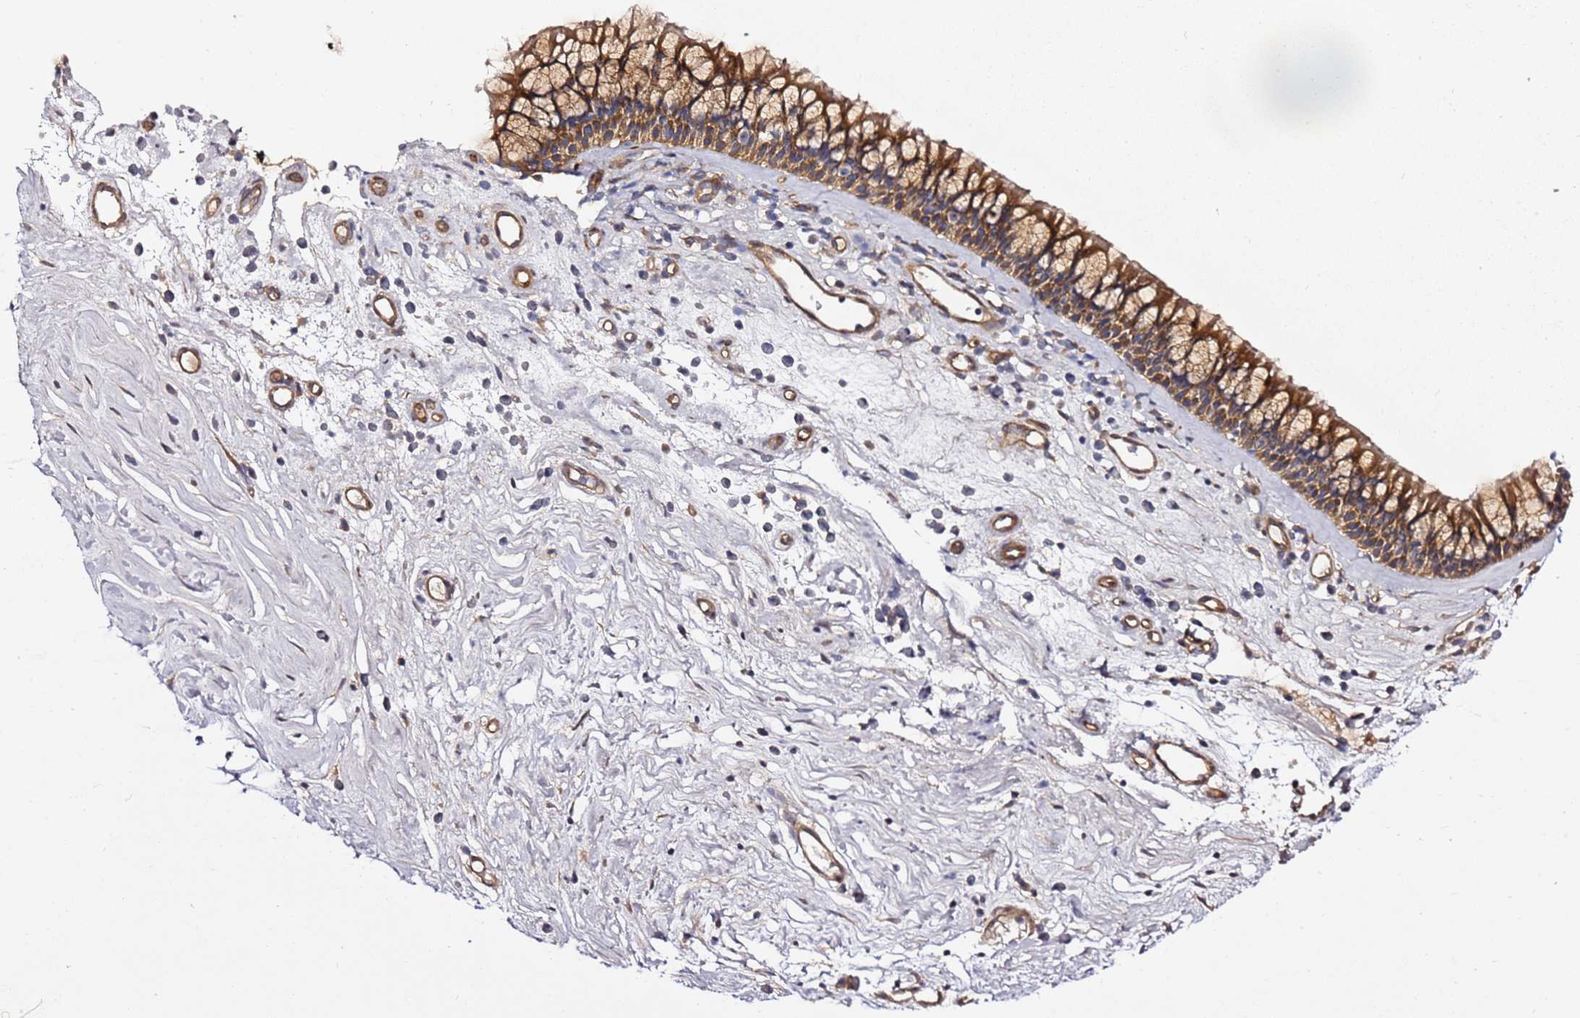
{"staining": {"intensity": "strong", "quantity": ">75%", "location": "cytoplasmic/membranous"}, "tissue": "nasopharynx", "cell_type": "Respiratory epithelial cells", "image_type": "normal", "snomed": [{"axis": "morphology", "description": "Normal tissue, NOS"}, {"axis": "morphology", "description": "Inflammation, NOS"}, {"axis": "morphology", "description": "Malignant melanoma, Metastatic site"}, {"axis": "topography", "description": "Nasopharynx"}], "caption": "This histopathology image exhibits immunohistochemistry (IHC) staining of benign nasopharynx, with high strong cytoplasmic/membranous expression in approximately >75% of respiratory epithelial cells.", "gene": "GNL1", "patient": {"sex": "male", "age": 70}}